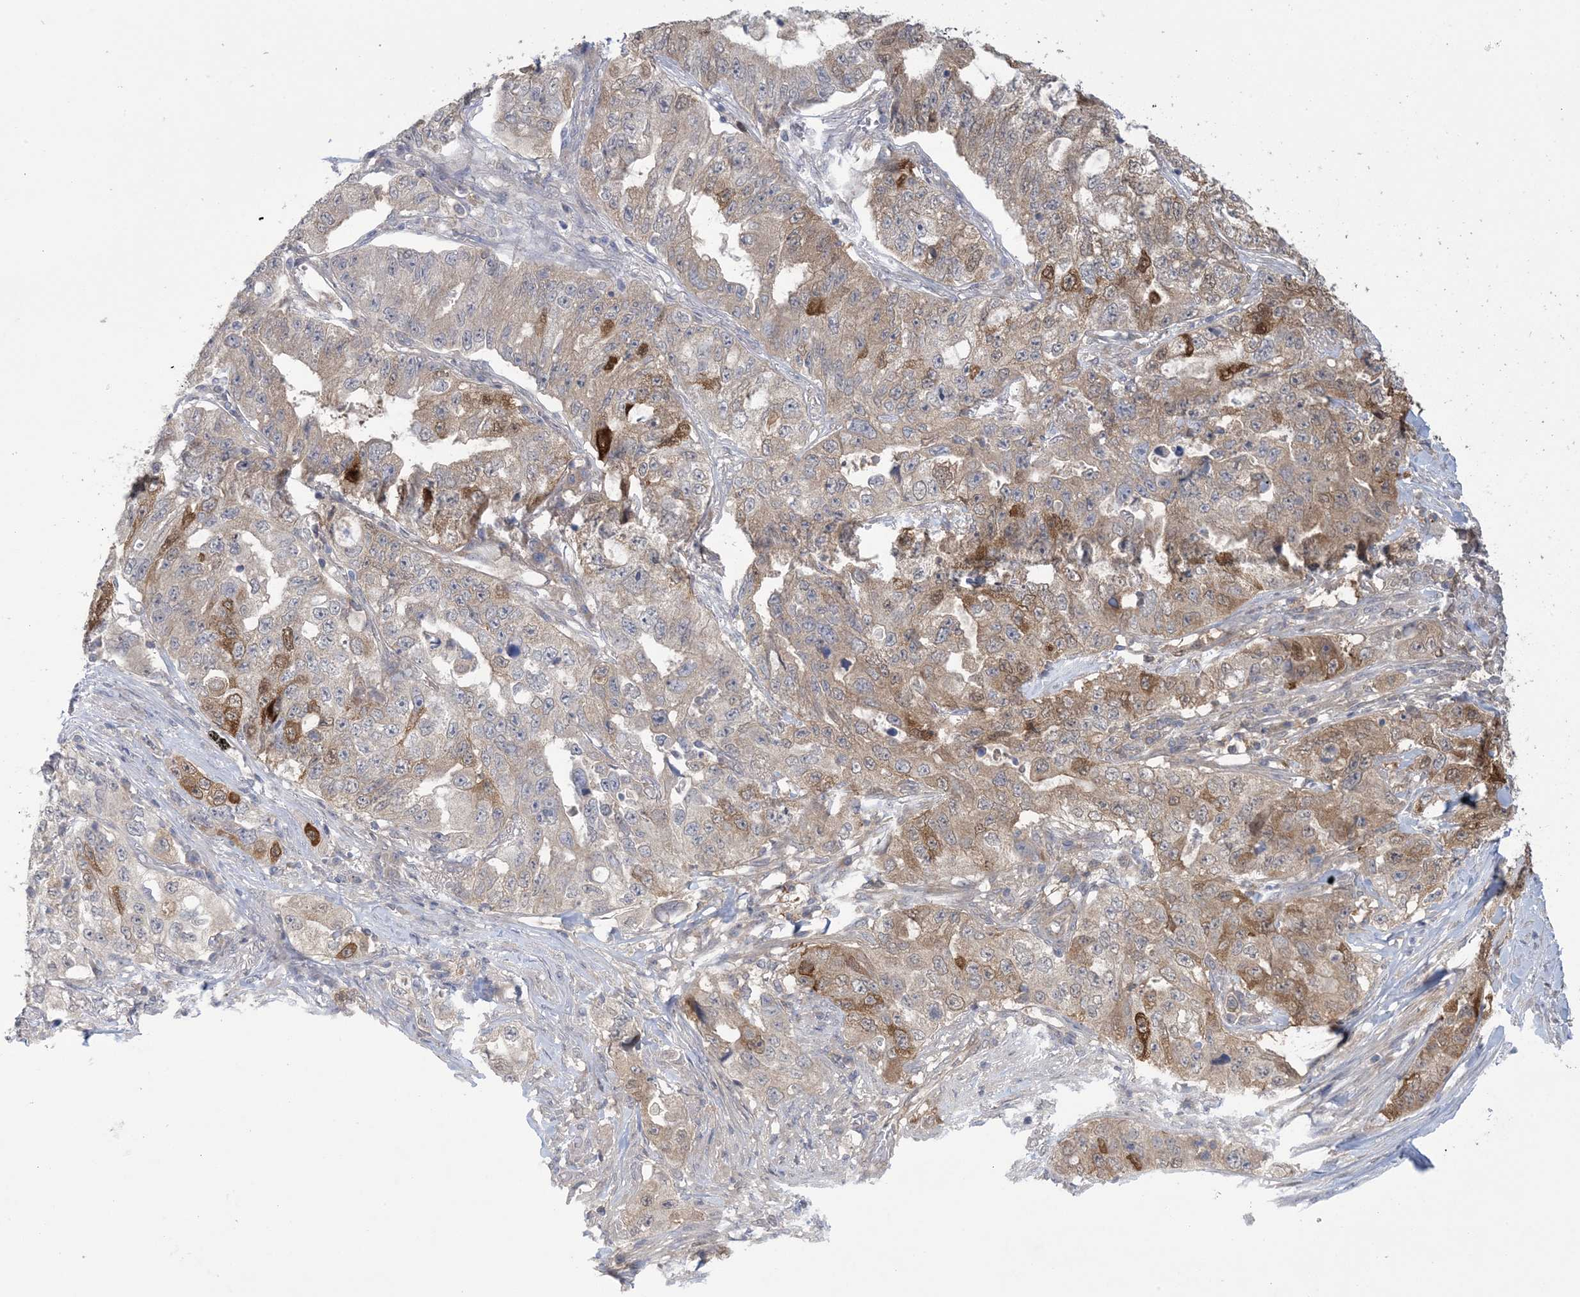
{"staining": {"intensity": "moderate", "quantity": "<25%", "location": "cytoplasmic/membranous"}, "tissue": "lung cancer", "cell_type": "Tumor cells", "image_type": "cancer", "snomed": [{"axis": "morphology", "description": "Adenocarcinoma, NOS"}, {"axis": "topography", "description": "Lung"}], "caption": "Protein expression analysis of lung cancer (adenocarcinoma) displays moderate cytoplasmic/membranous staining in about <25% of tumor cells.", "gene": "HMGCS1", "patient": {"sex": "female", "age": 51}}